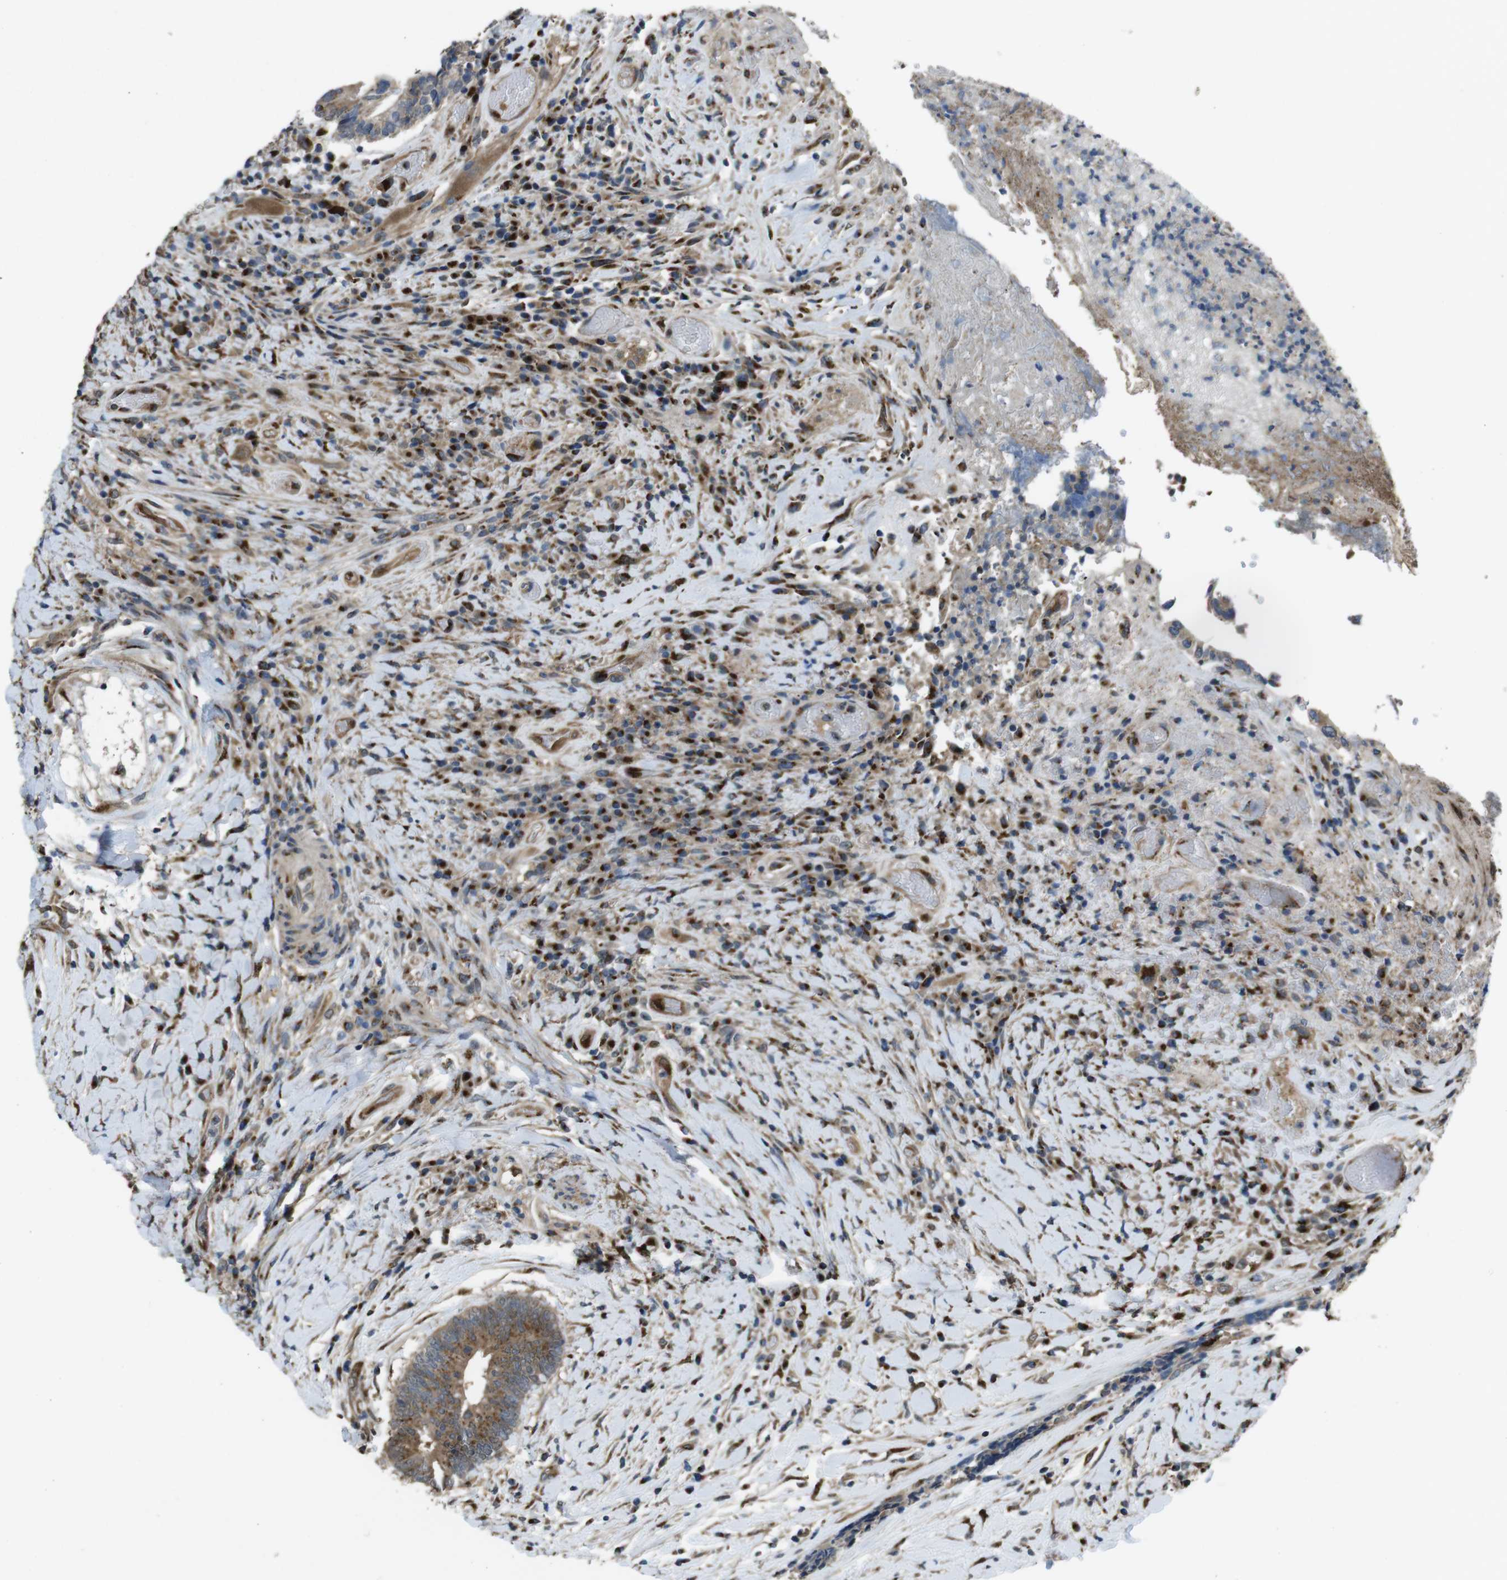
{"staining": {"intensity": "moderate", "quantity": "25%-75%", "location": "cytoplasmic/membranous"}, "tissue": "colorectal cancer", "cell_type": "Tumor cells", "image_type": "cancer", "snomed": [{"axis": "morphology", "description": "Adenocarcinoma, NOS"}, {"axis": "topography", "description": "Rectum"}], "caption": "The histopathology image shows immunohistochemical staining of adenocarcinoma (colorectal). There is moderate cytoplasmic/membranous positivity is appreciated in about 25%-75% of tumor cells. (brown staining indicates protein expression, while blue staining denotes nuclei).", "gene": "RAB6A", "patient": {"sex": "male", "age": 63}}